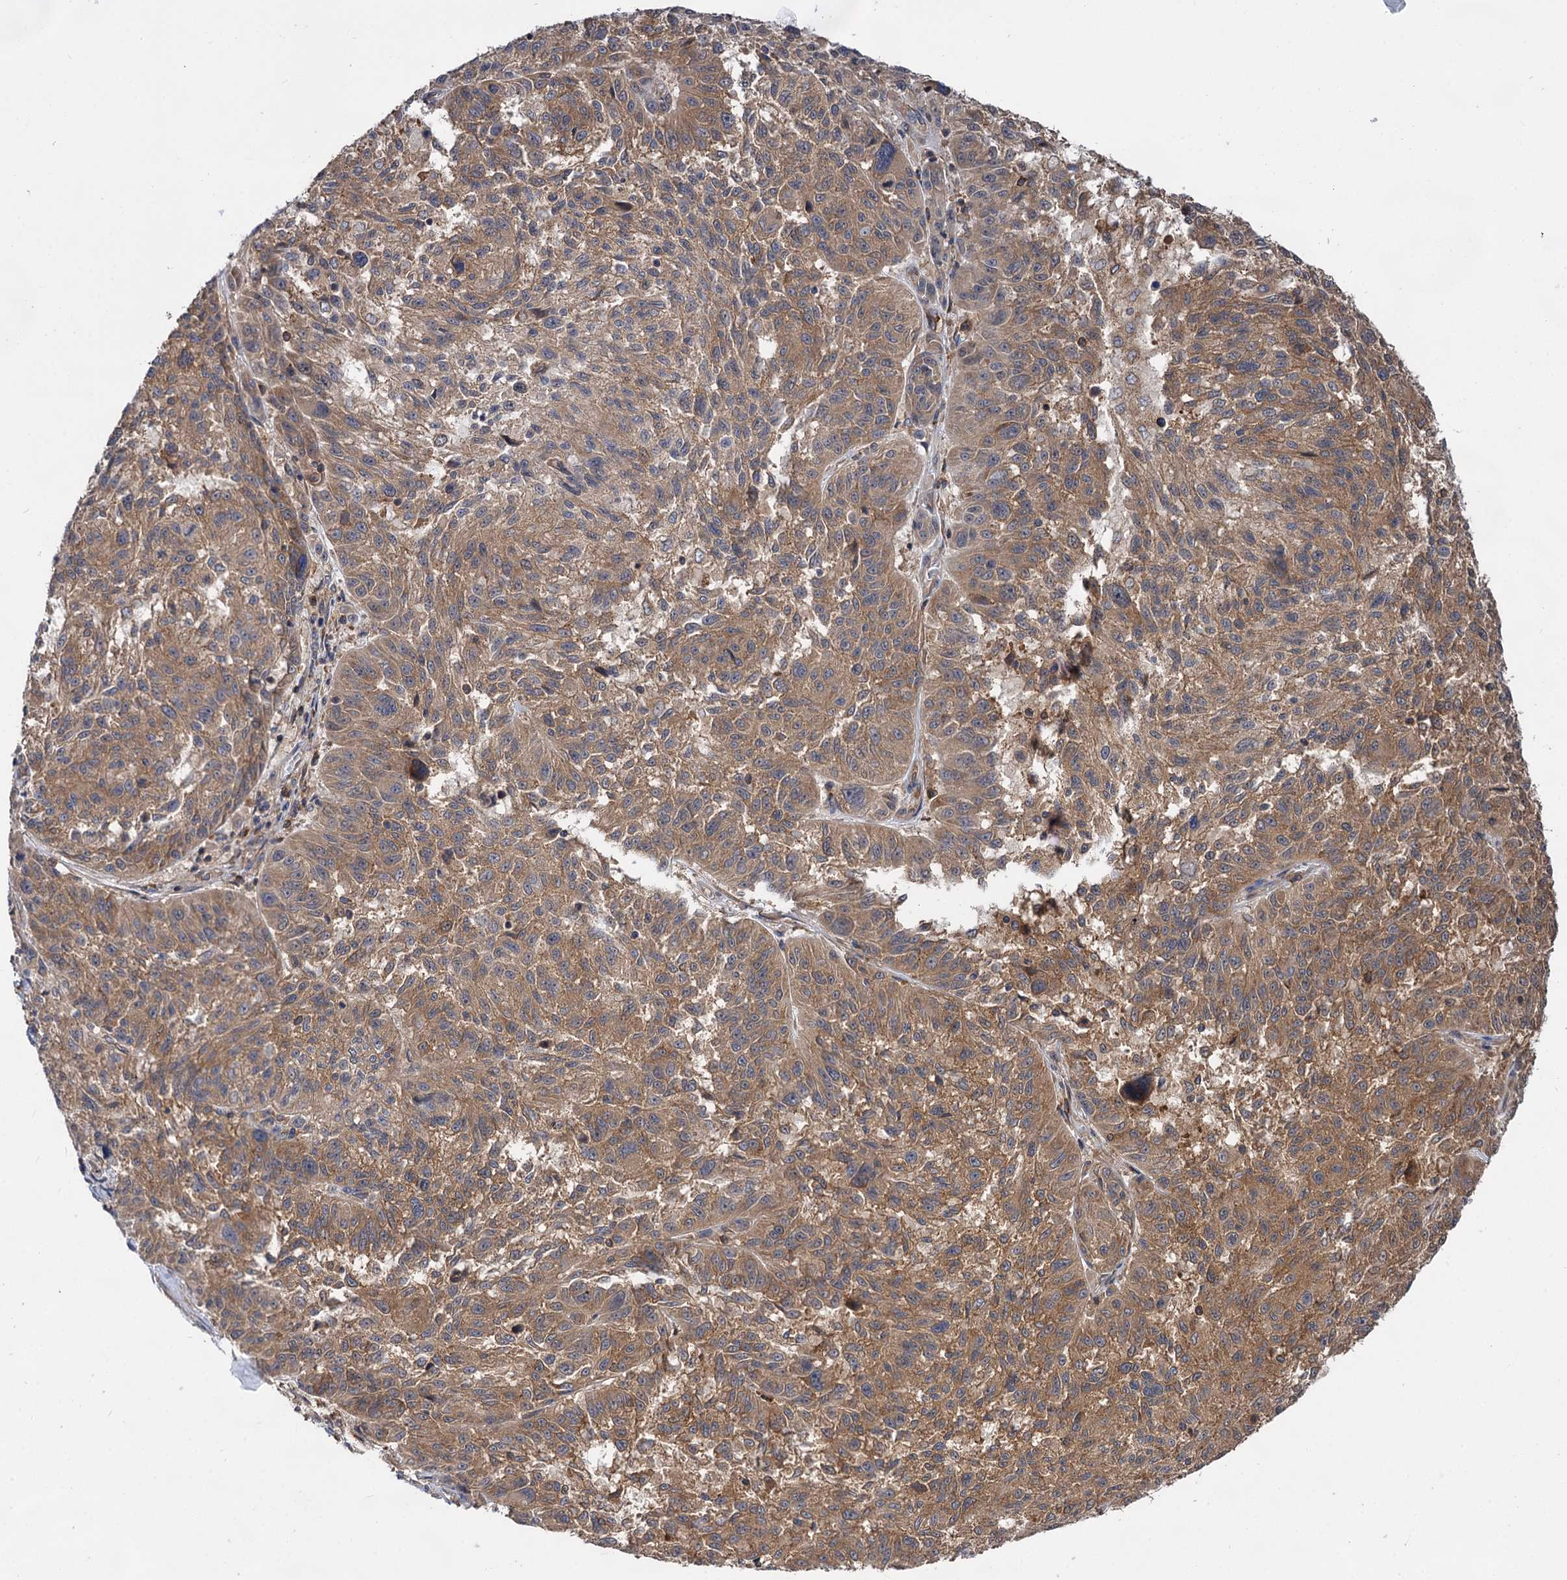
{"staining": {"intensity": "weak", "quantity": ">75%", "location": "cytoplasmic/membranous"}, "tissue": "melanoma", "cell_type": "Tumor cells", "image_type": "cancer", "snomed": [{"axis": "morphology", "description": "Malignant melanoma, NOS"}, {"axis": "topography", "description": "Skin"}], "caption": "Protein expression analysis of melanoma reveals weak cytoplasmic/membranous expression in approximately >75% of tumor cells.", "gene": "PACS1", "patient": {"sex": "male", "age": 53}}